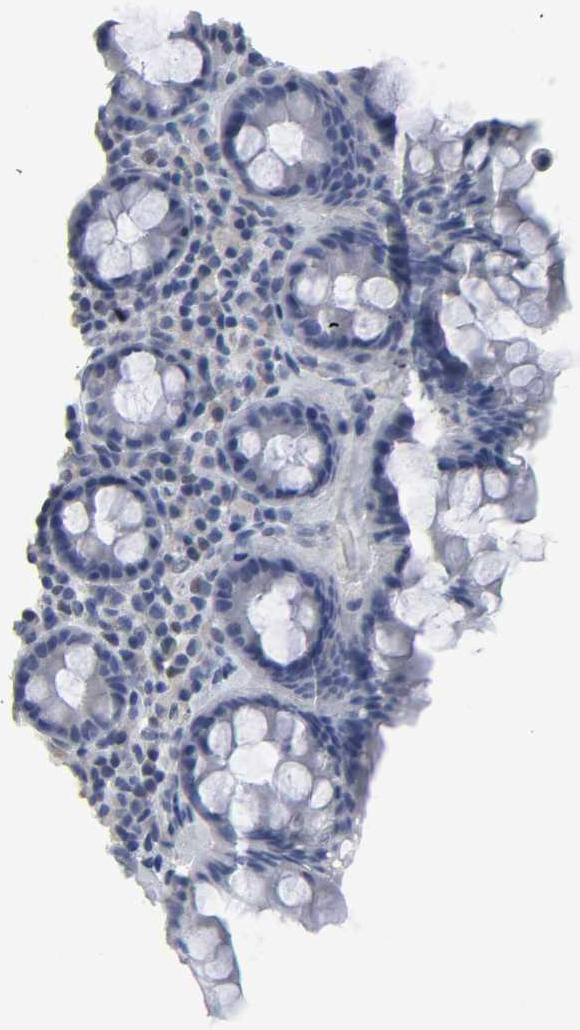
{"staining": {"intensity": "negative", "quantity": "none", "location": "none"}, "tissue": "rectum", "cell_type": "Glandular cells", "image_type": "normal", "snomed": [{"axis": "morphology", "description": "Normal tissue, NOS"}, {"axis": "topography", "description": "Rectum"}], "caption": "Immunohistochemistry (IHC) micrograph of normal rectum stained for a protein (brown), which shows no positivity in glandular cells. The staining was performed using DAB to visualize the protein expression in brown, while the nuclei were stained in blue with hematoxylin (Magnification: 20x).", "gene": "SALL2", "patient": {"sex": "male", "age": 92}}